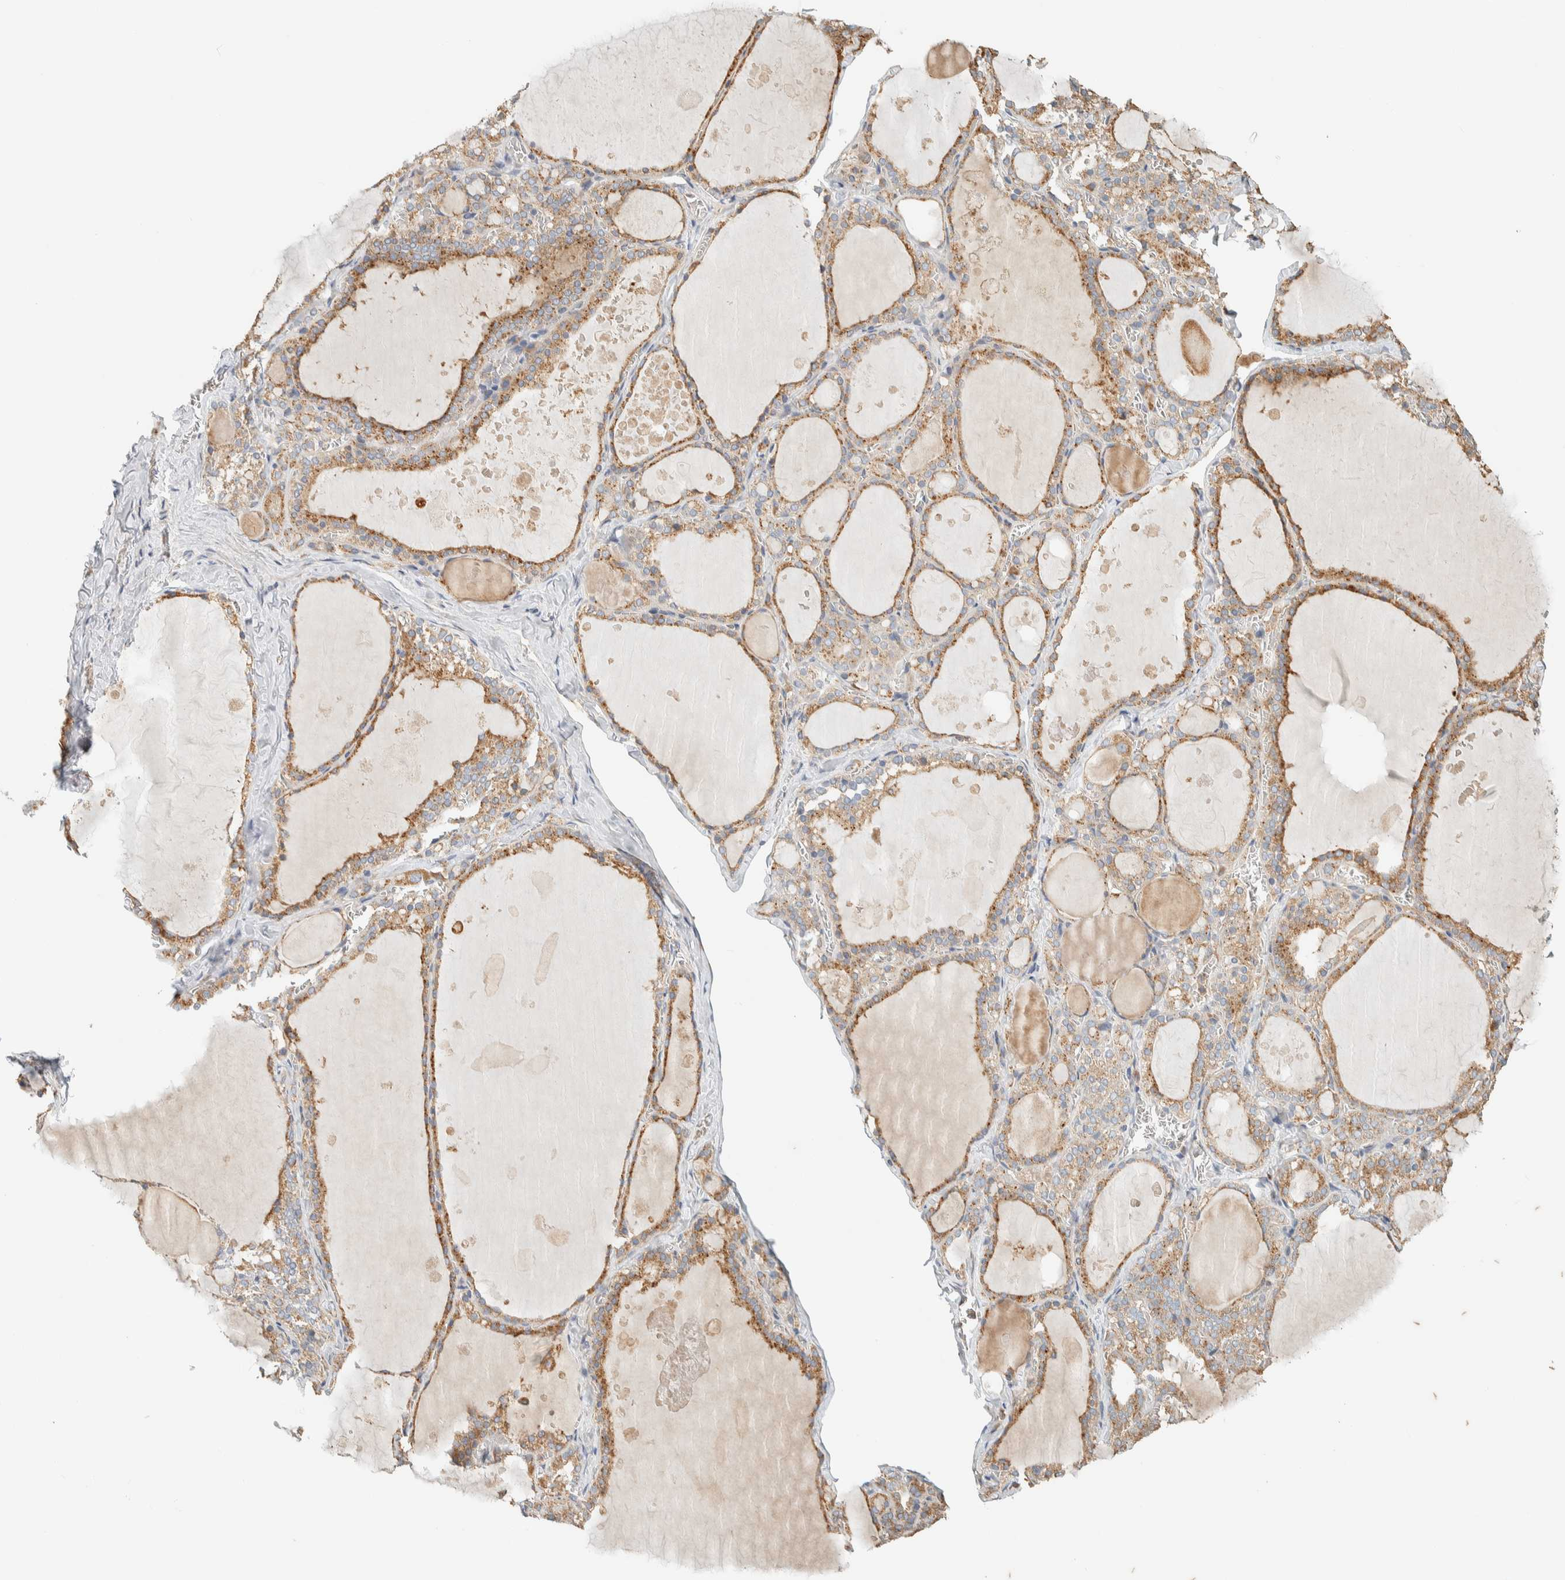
{"staining": {"intensity": "moderate", "quantity": ">75%", "location": "cytoplasmic/membranous"}, "tissue": "thyroid gland", "cell_type": "Glandular cells", "image_type": "normal", "snomed": [{"axis": "morphology", "description": "Normal tissue, NOS"}, {"axis": "topography", "description": "Thyroid gland"}], "caption": "Immunohistochemistry of benign human thyroid gland exhibits medium levels of moderate cytoplasmic/membranous expression in approximately >75% of glandular cells.", "gene": "RAB11FIP1", "patient": {"sex": "male", "age": 56}}